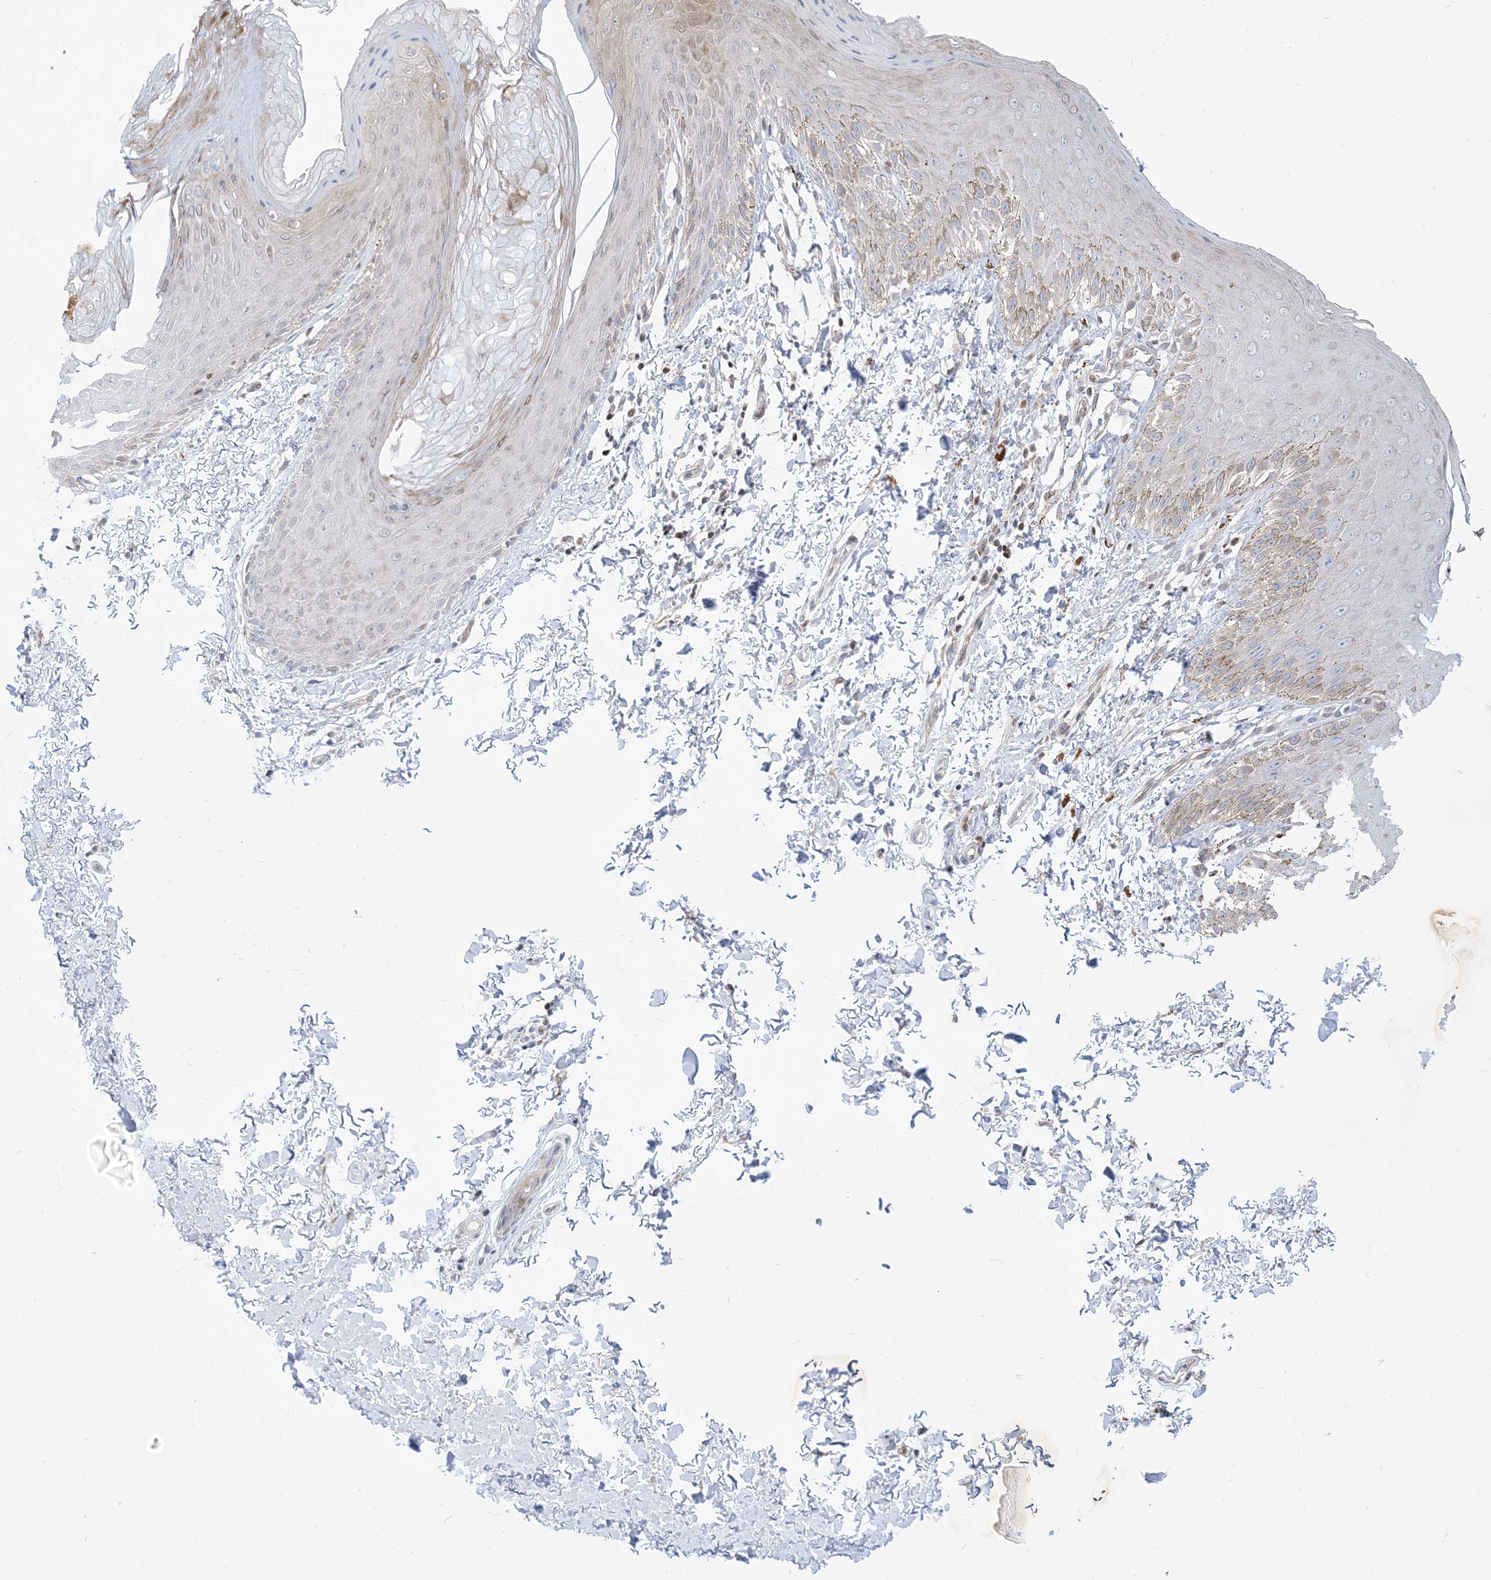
{"staining": {"intensity": "moderate", "quantity": "<25%", "location": "cytoplasmic/membranous,nuclear"}, "tissue": "skin", "cell_type": "Epidermal cells", "image_type": "normal", "snomed": [{"axis": "morphology", "description": "Normal tissue, NOS"}, {"axis": "topography", "description": "Anal"}], "caption": "Immunohistochemistry (IHC) micrograph of unremarkable human skin stained for a protein (brown), which displays low levels of moderate cytoplasmic/membranous,nuclear expression in approximately <25% of epidermal cells.", "gene": "TYSND1", "patient": {"sex": "male", "age": 44}}